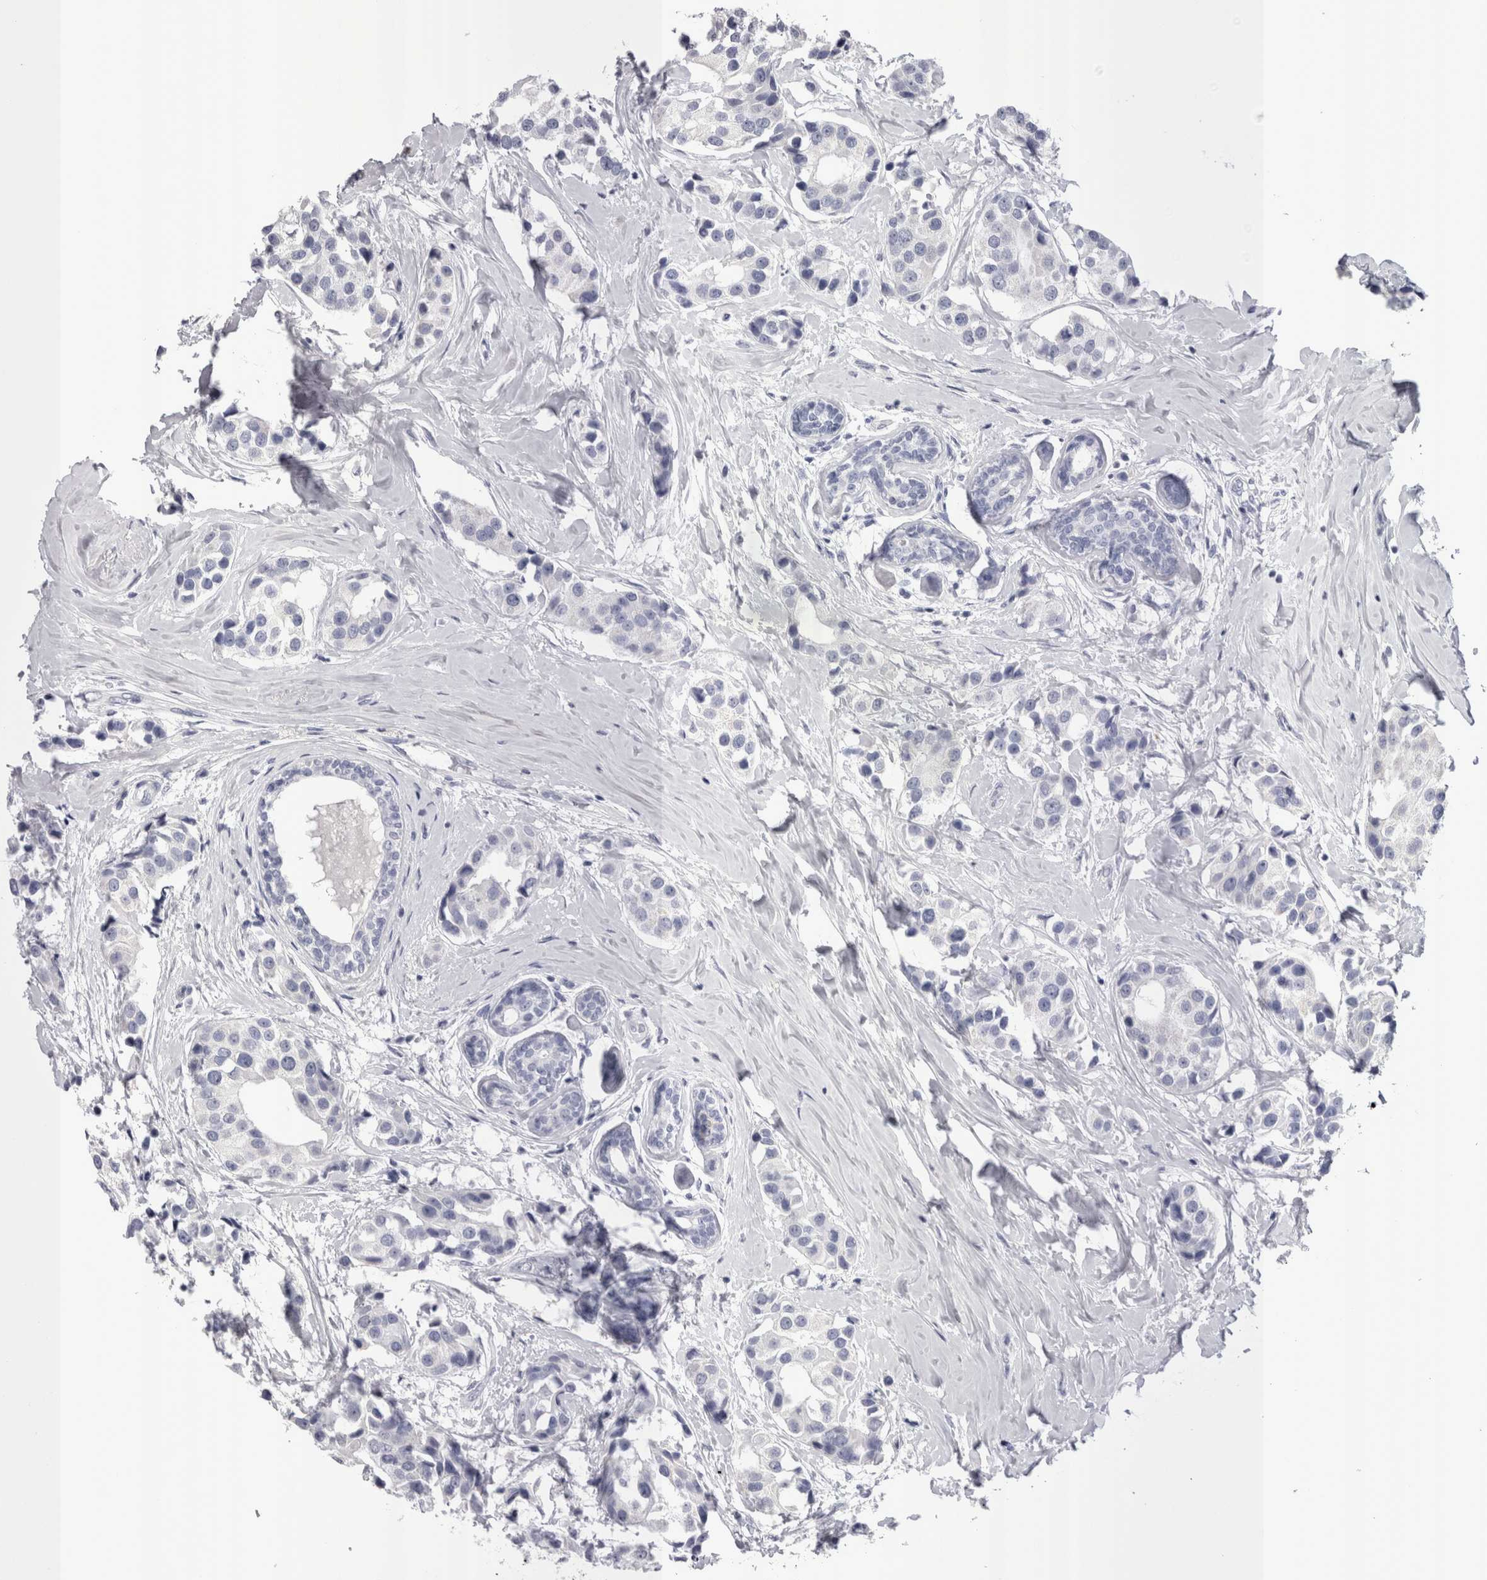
{"staining": {"intensity": "negative", "quantity": "none", "location": "none"}, "tissue": "breast cancer", "cell_type": "Tumor cells", "image_type": "cancer", "snomed": [{"axis": "morphology", "description": "Normal tissue, NOS"}, {"axis": "morphology", "description": "Duct carcinoma"}, {"axis": "topography", "description": "Breast"}], "caption": "A high-resolution photomicrograph shows IHC staining of breast cancer (infiltrating ductal carcinoma), which displays no significant expression in tumor cells.", "gene": "PWP2", "patient": {"sex": "female", "age": 39}}